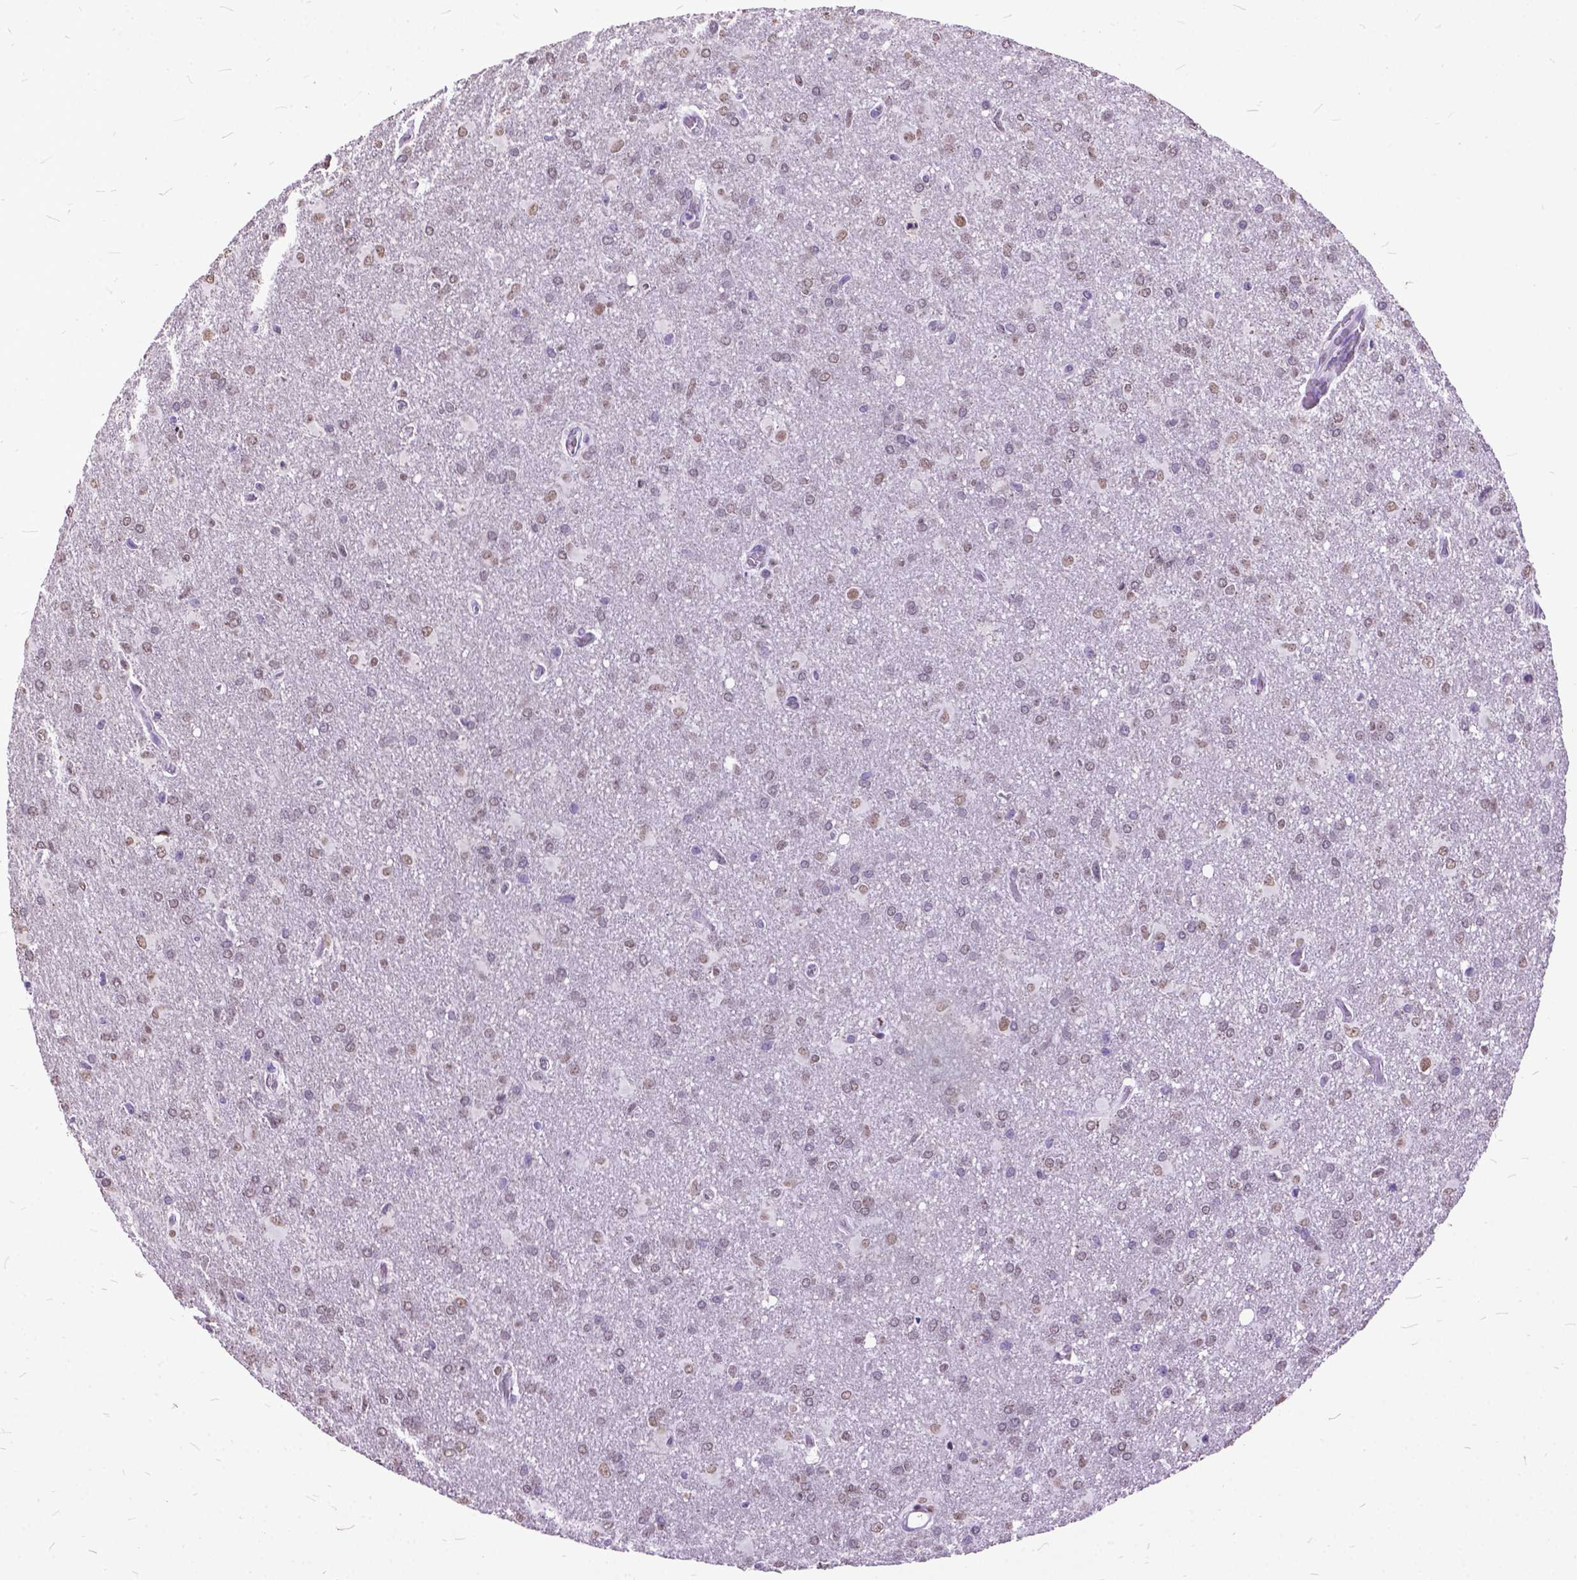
{"staining": {"intensity": "weak", "quantity": "25%-75%", "location": "nuclear"}, "tissue": "glioma", "cell_type": "Tumor cells", "image_type": "cancer", "snomed": [{"axis": "morphology", "description": "Glioma, malignant, High grade"}, {"axis": "topography", "description": "Brain"}], "caption": "This image exhibits immunohistochemistry staining of glioma, with low weak nuclear expression in about 25%-75% of tumor cells.", "gene": "MARCHF10", "patient": {"sex": "male", "age": 68}}